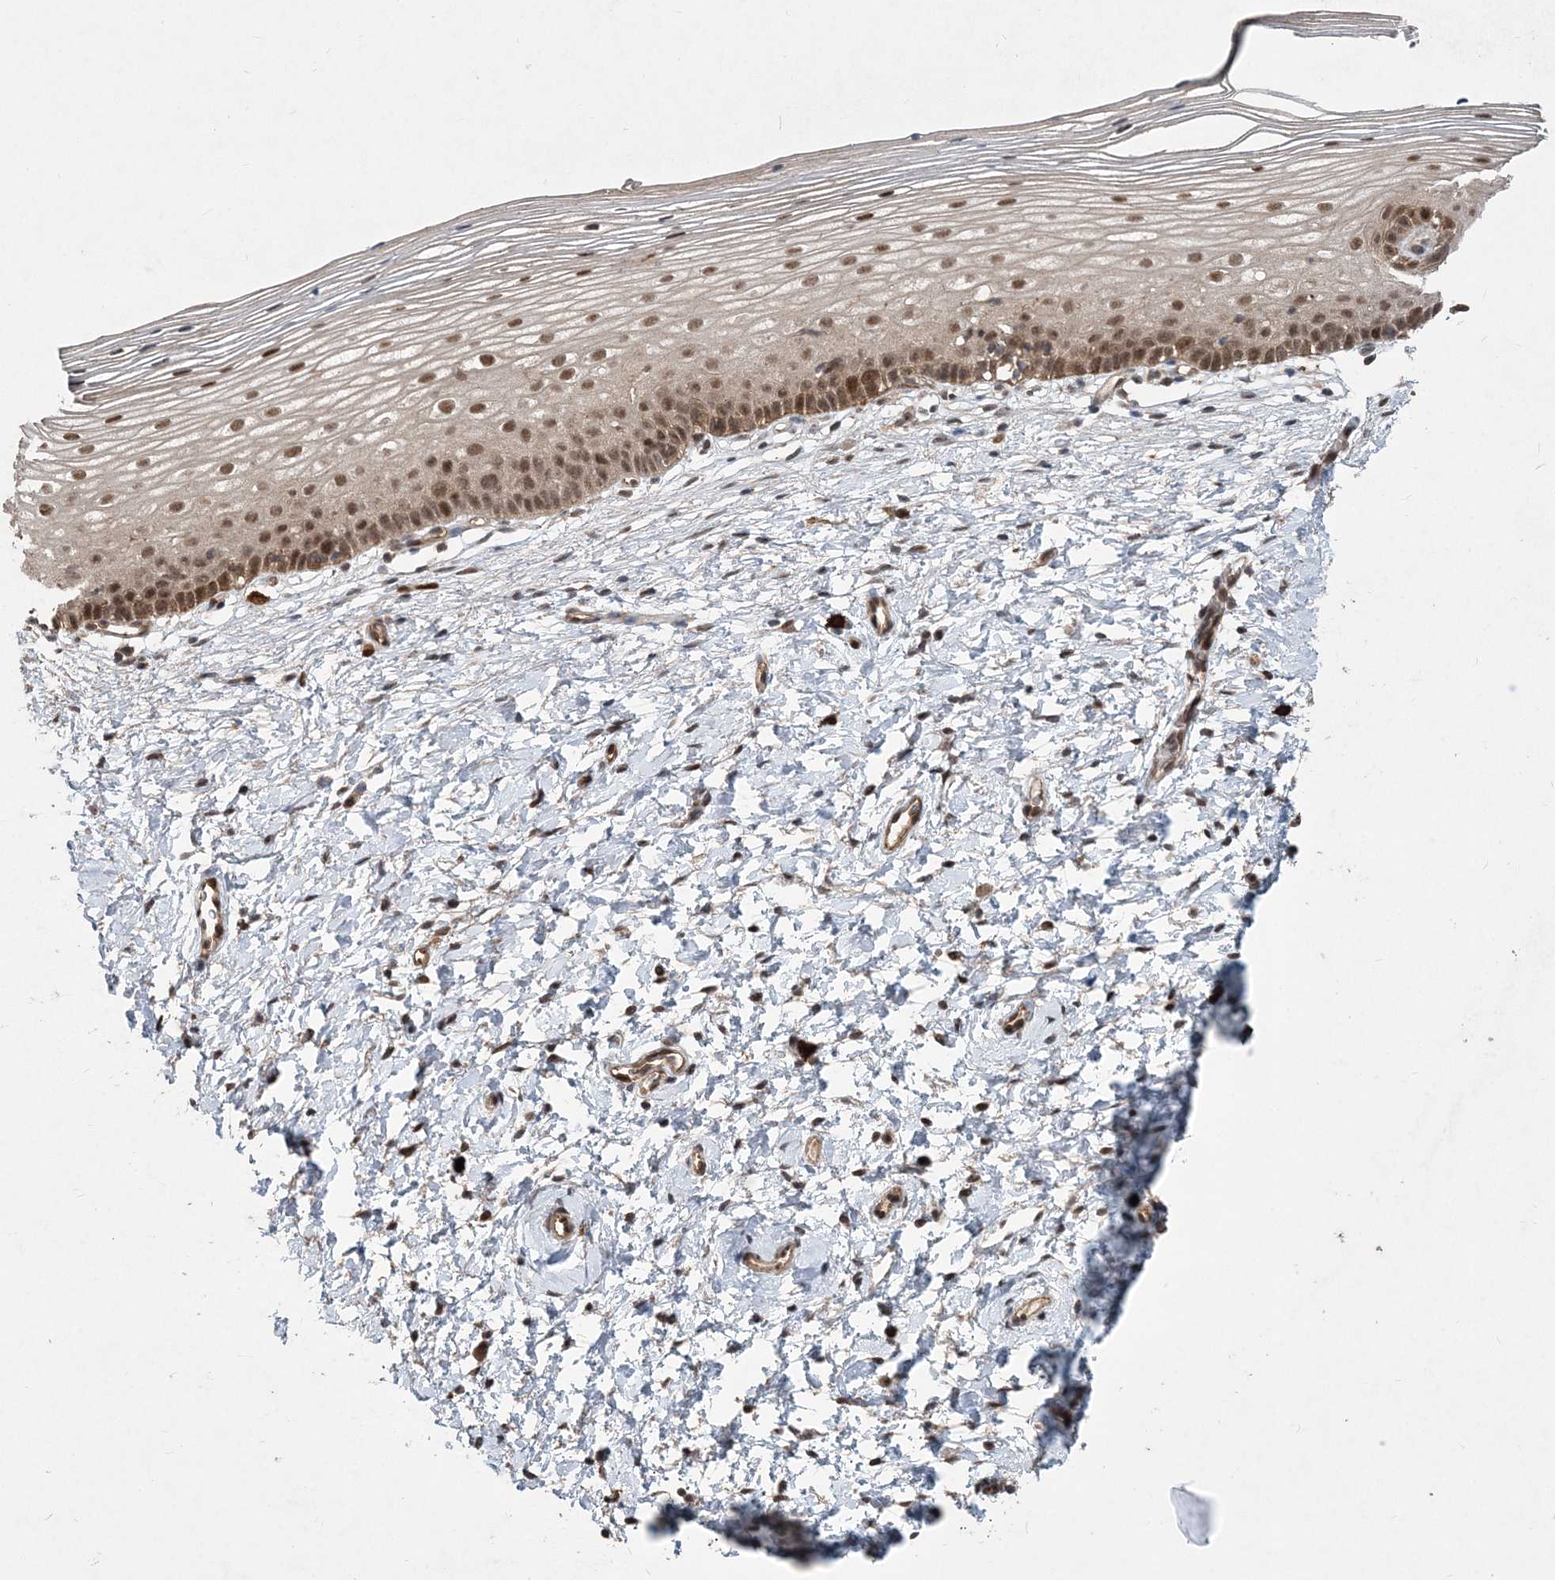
{"staining": {"intensity": "strong", "quantity": ">75%", "location": "nuclear"}, "tissue": "cervix", "cell_type": "Glandular cells", "image_type": "normal", "snomed": [{"axis": "morphology", "description": "Normal tissue, NOS"}, {"axis": "topography", "description": "Cervix"}], "caption": "Immunohistochemistry (IHC) (DAB (3,3'-diaminobenzidine)) staining of normal cervix displays strong nuclear protein expression in approximately >75% of glandular cells.", "gene": "COPS7B", "patient": {"sex": "female", "age": 72}}